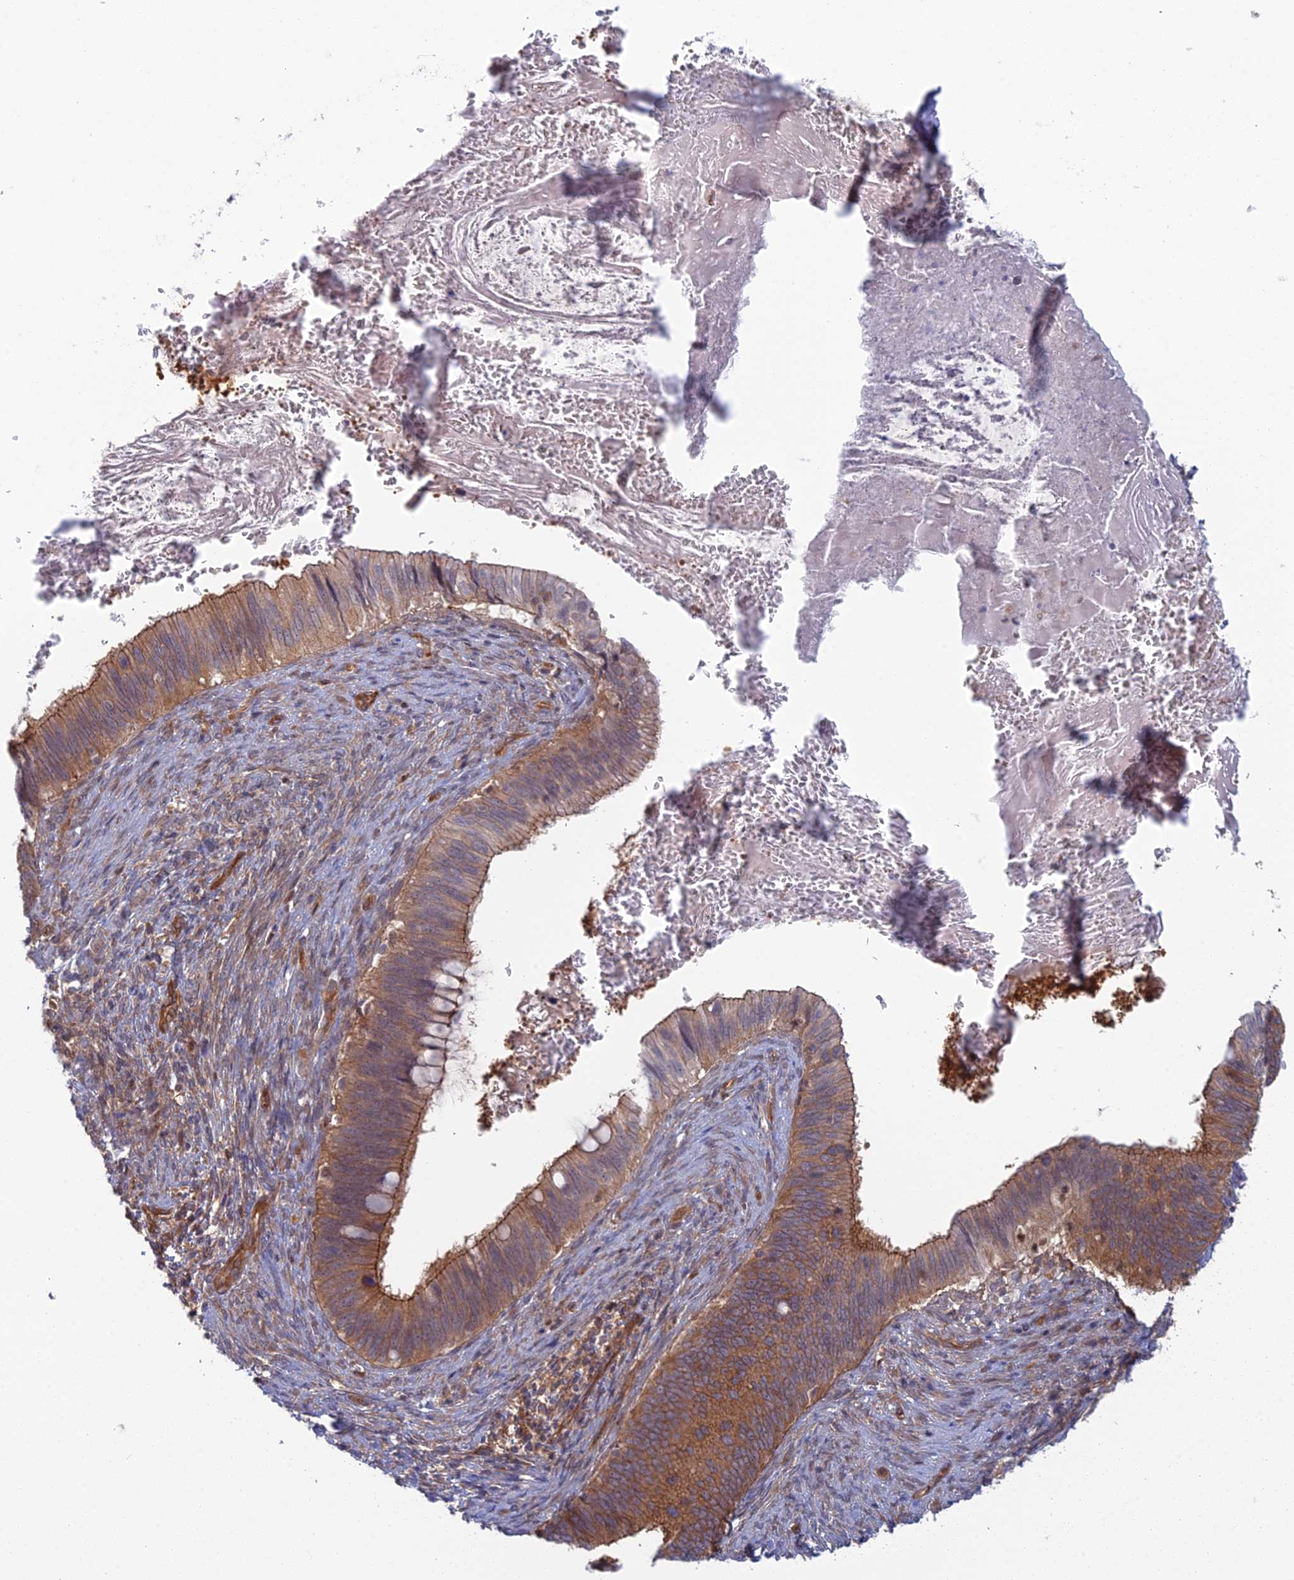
{"staining": {"intensity": "moderate", "quantity": ">75%", "location": "cytoplasmic/membranous"}, "tissue": "cervical cancer", "cell_type": "Tumor cells", "image_type": "cancer", "snomed": [{"axis": "morphology", "description": "Adenocarcinoma, NOS"}, {"axis": "topography", "description": "Cervix"}], "caption": "Protein staining of adenocarcinoma (cervical) tissue displays moderate cytoplasmic/membranous expression in approximately >75% of tumor cells.", "gene": "ABHD1", "patient": {"sex": "female", "age": 42}}